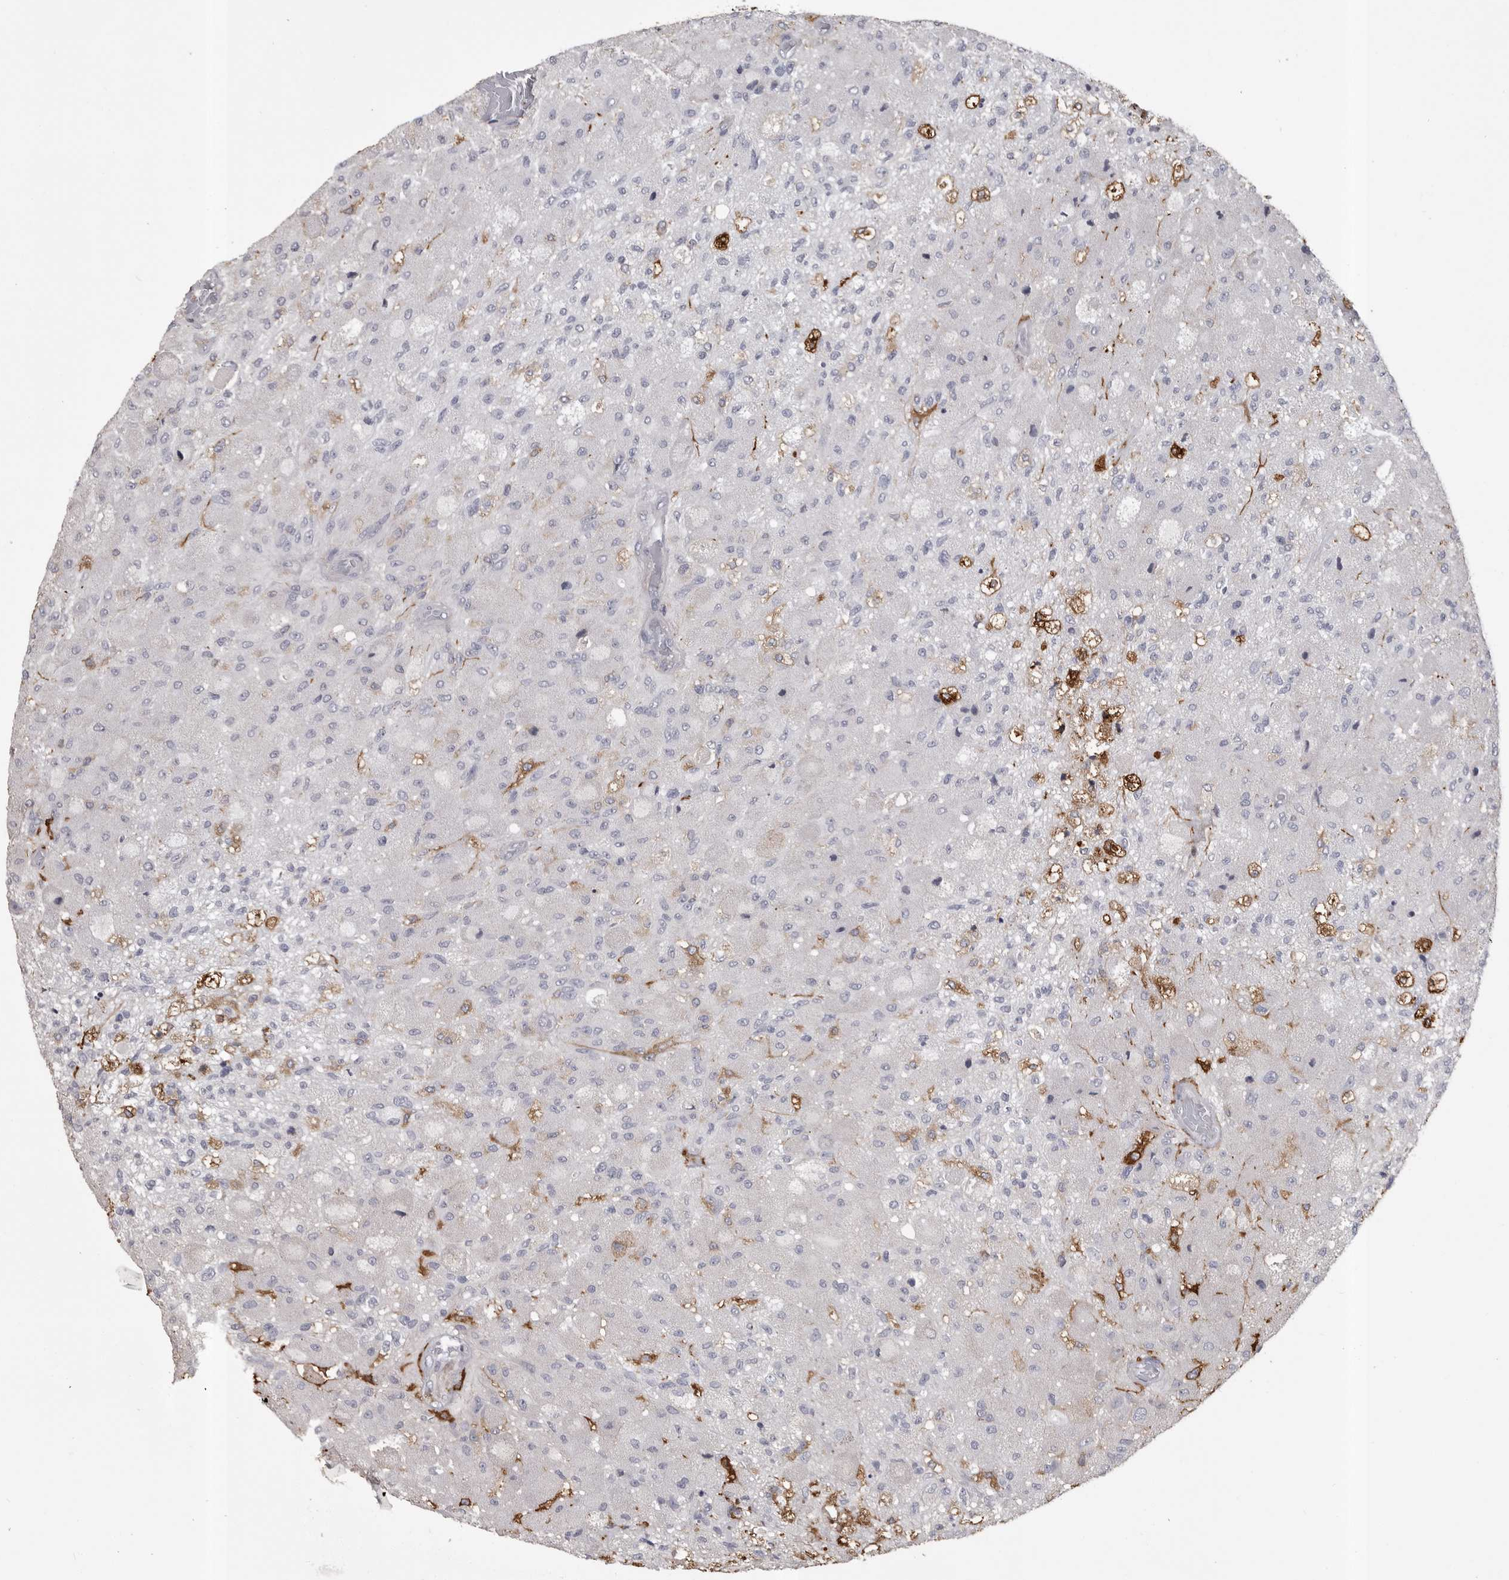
{"staining": {"intensity": "negative", "quantity": "none", "location": "none"}, "tissue": "glioma", "cell_type": "Tumor cells", "image_type": "cancer", "snomed": [{"axis": "morphology", "description": "Normal tissue, NOS"}, {"axis": "morphology", "description": "Glioma, malignant, High grade"}, {"axis": "topography", "description": "Cerebral cortex"}], "caption": "Immunohistochemistry image of human malignant glioma (high-grade) stained for a protein (brown), which demonstrates no expression in tumor cells.", "gene": "CMTM6", "patient": {"sex": "male", "age": 77}}